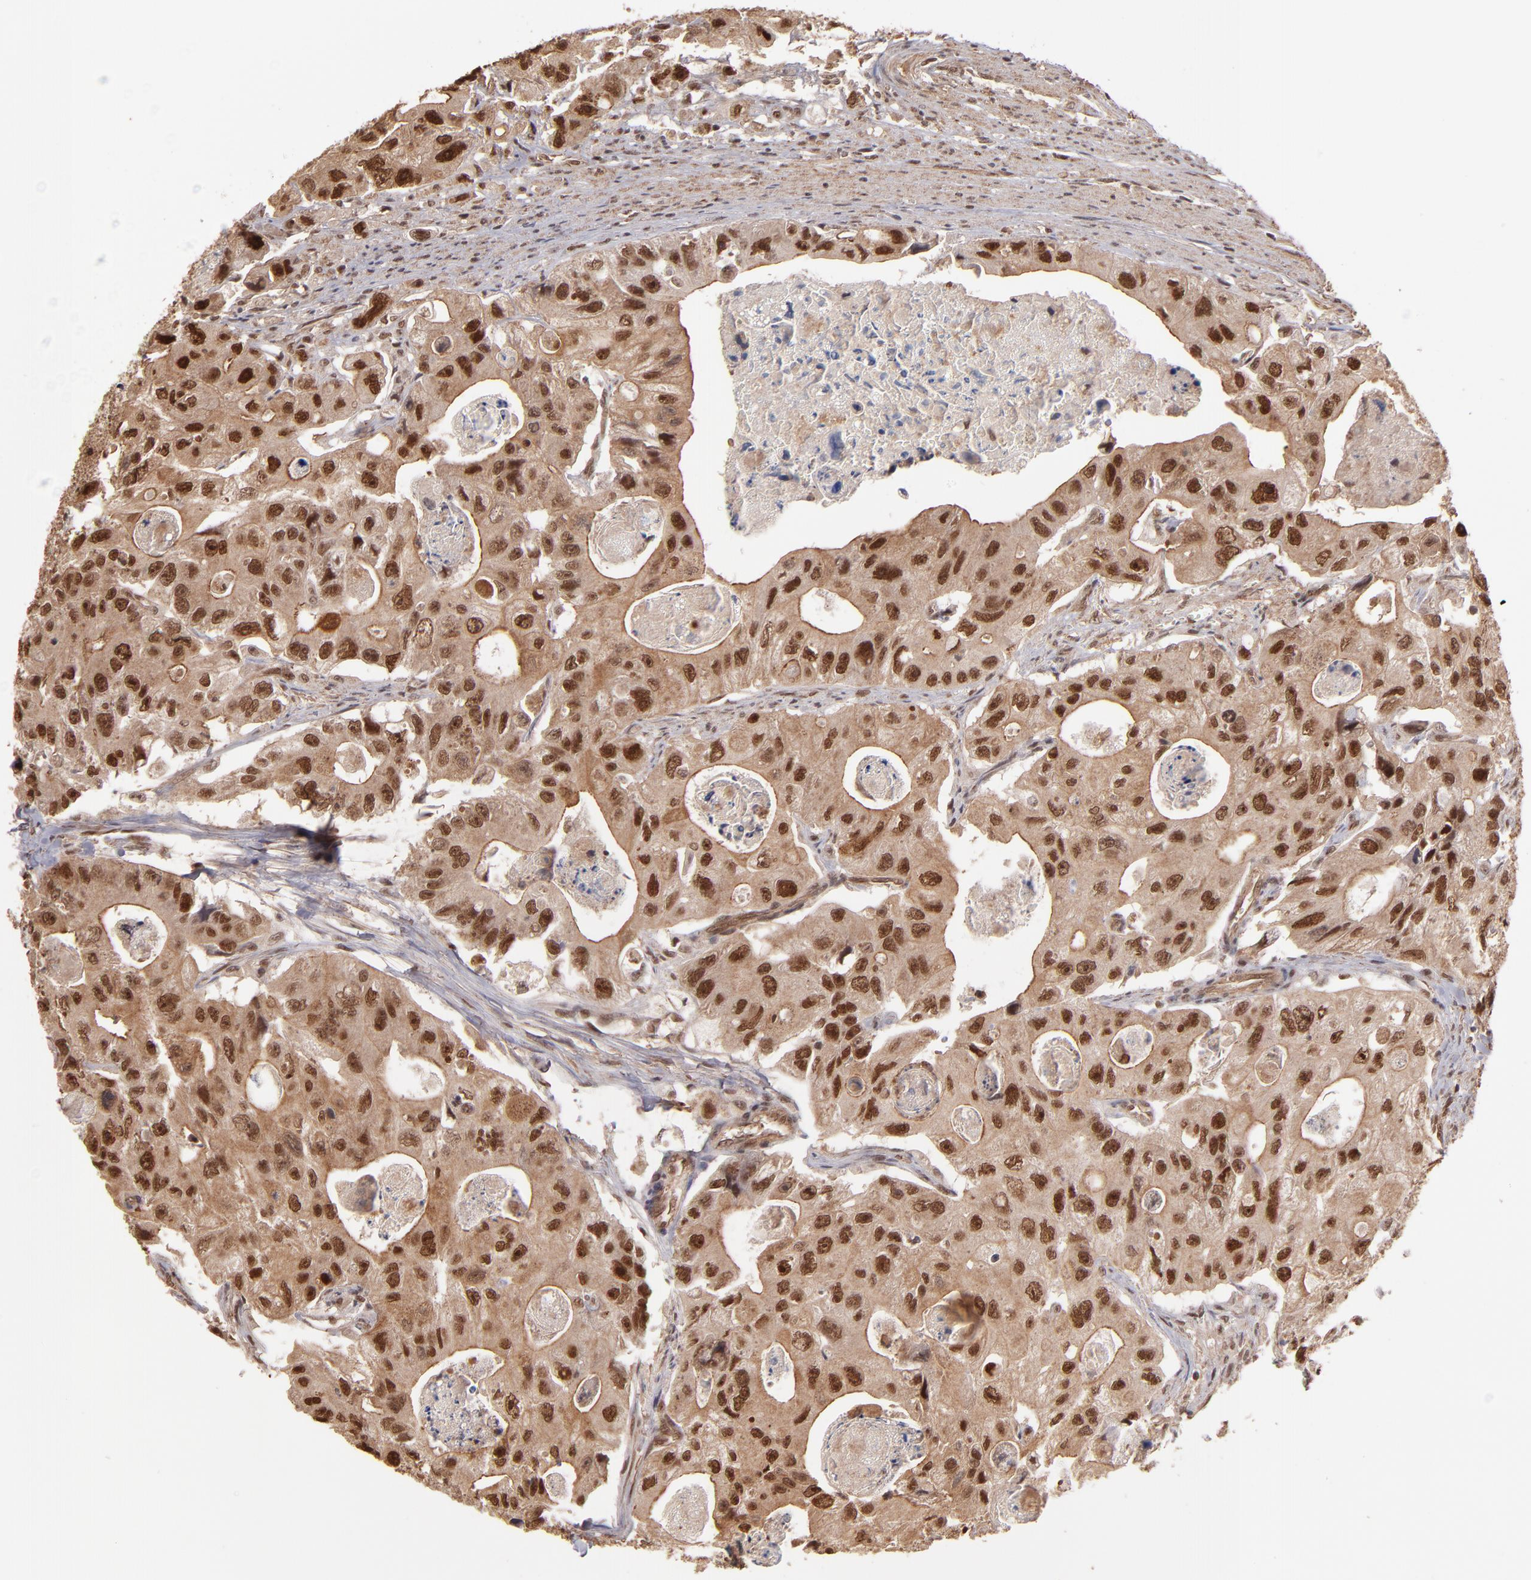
{"staining": {"intensity": "moderate", "quantity": ">75%", "location": "cytoplasmic/membranous,nuclear"}, "tissue": "colorectal cancer", "cell_type": "Tumor cells", "image_type": "cancer", "snomed": [{"axis": "morphology", "description": "Adenocarcinoma, NOS"}, {"axis": "topography", "description": "Colon"}], "caption": "The immunohistochemical stain shows moderate cytoplasmic/membranous and nuclear positivity in tumor cells of adenocarcinoma (colorectal) tissue.", "gene": "TERF2", "patient": {"sex": "female", "age": 46}}